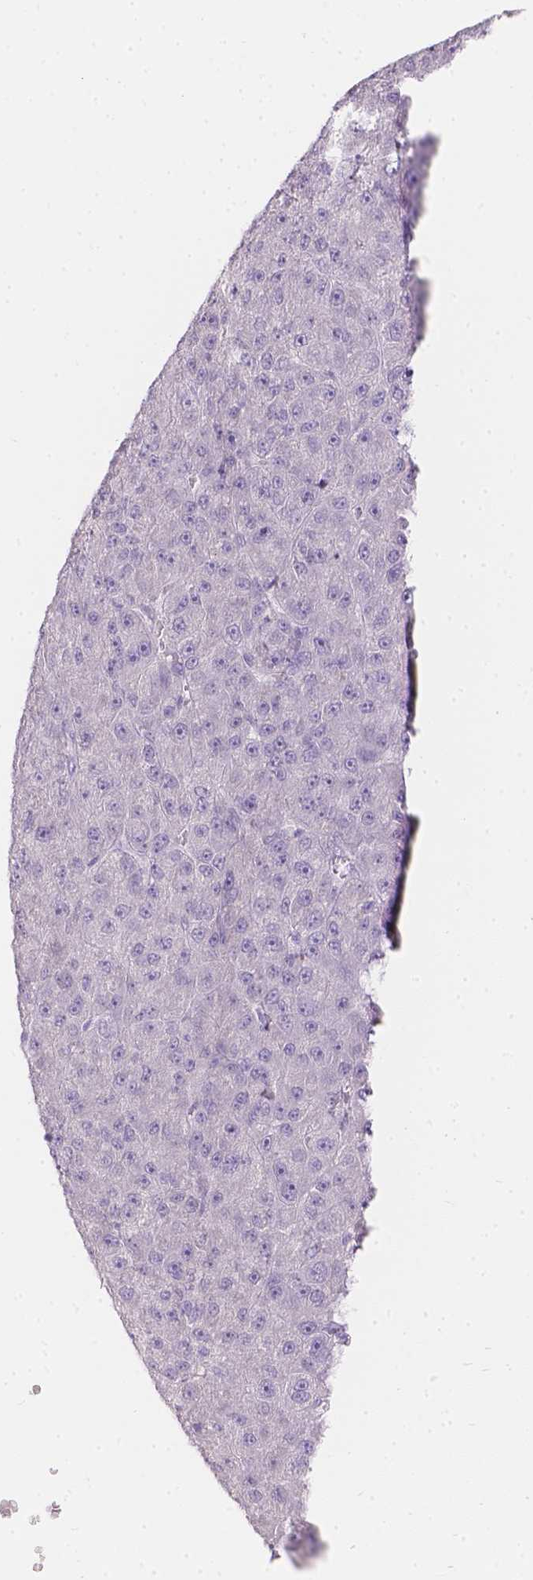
{"staining": {"intensity": "negative", "quantity": "none", "location": "none"}, "tissue": "liver cancer", "cell_type": "Tumor cells", "image_type": "cancer", "snomed": [{"axis": "morphology", "description": "Carcinoma, Hepatocellular, NOS"}, {"axis": "topography", "description": "Liver"}], "caption": "Image shows no protein positivity in tumor cells of liver hepatocellular carcinoma tissue.", "gene": "HTN3", "patient": {"sex": "male", "age": 67}}